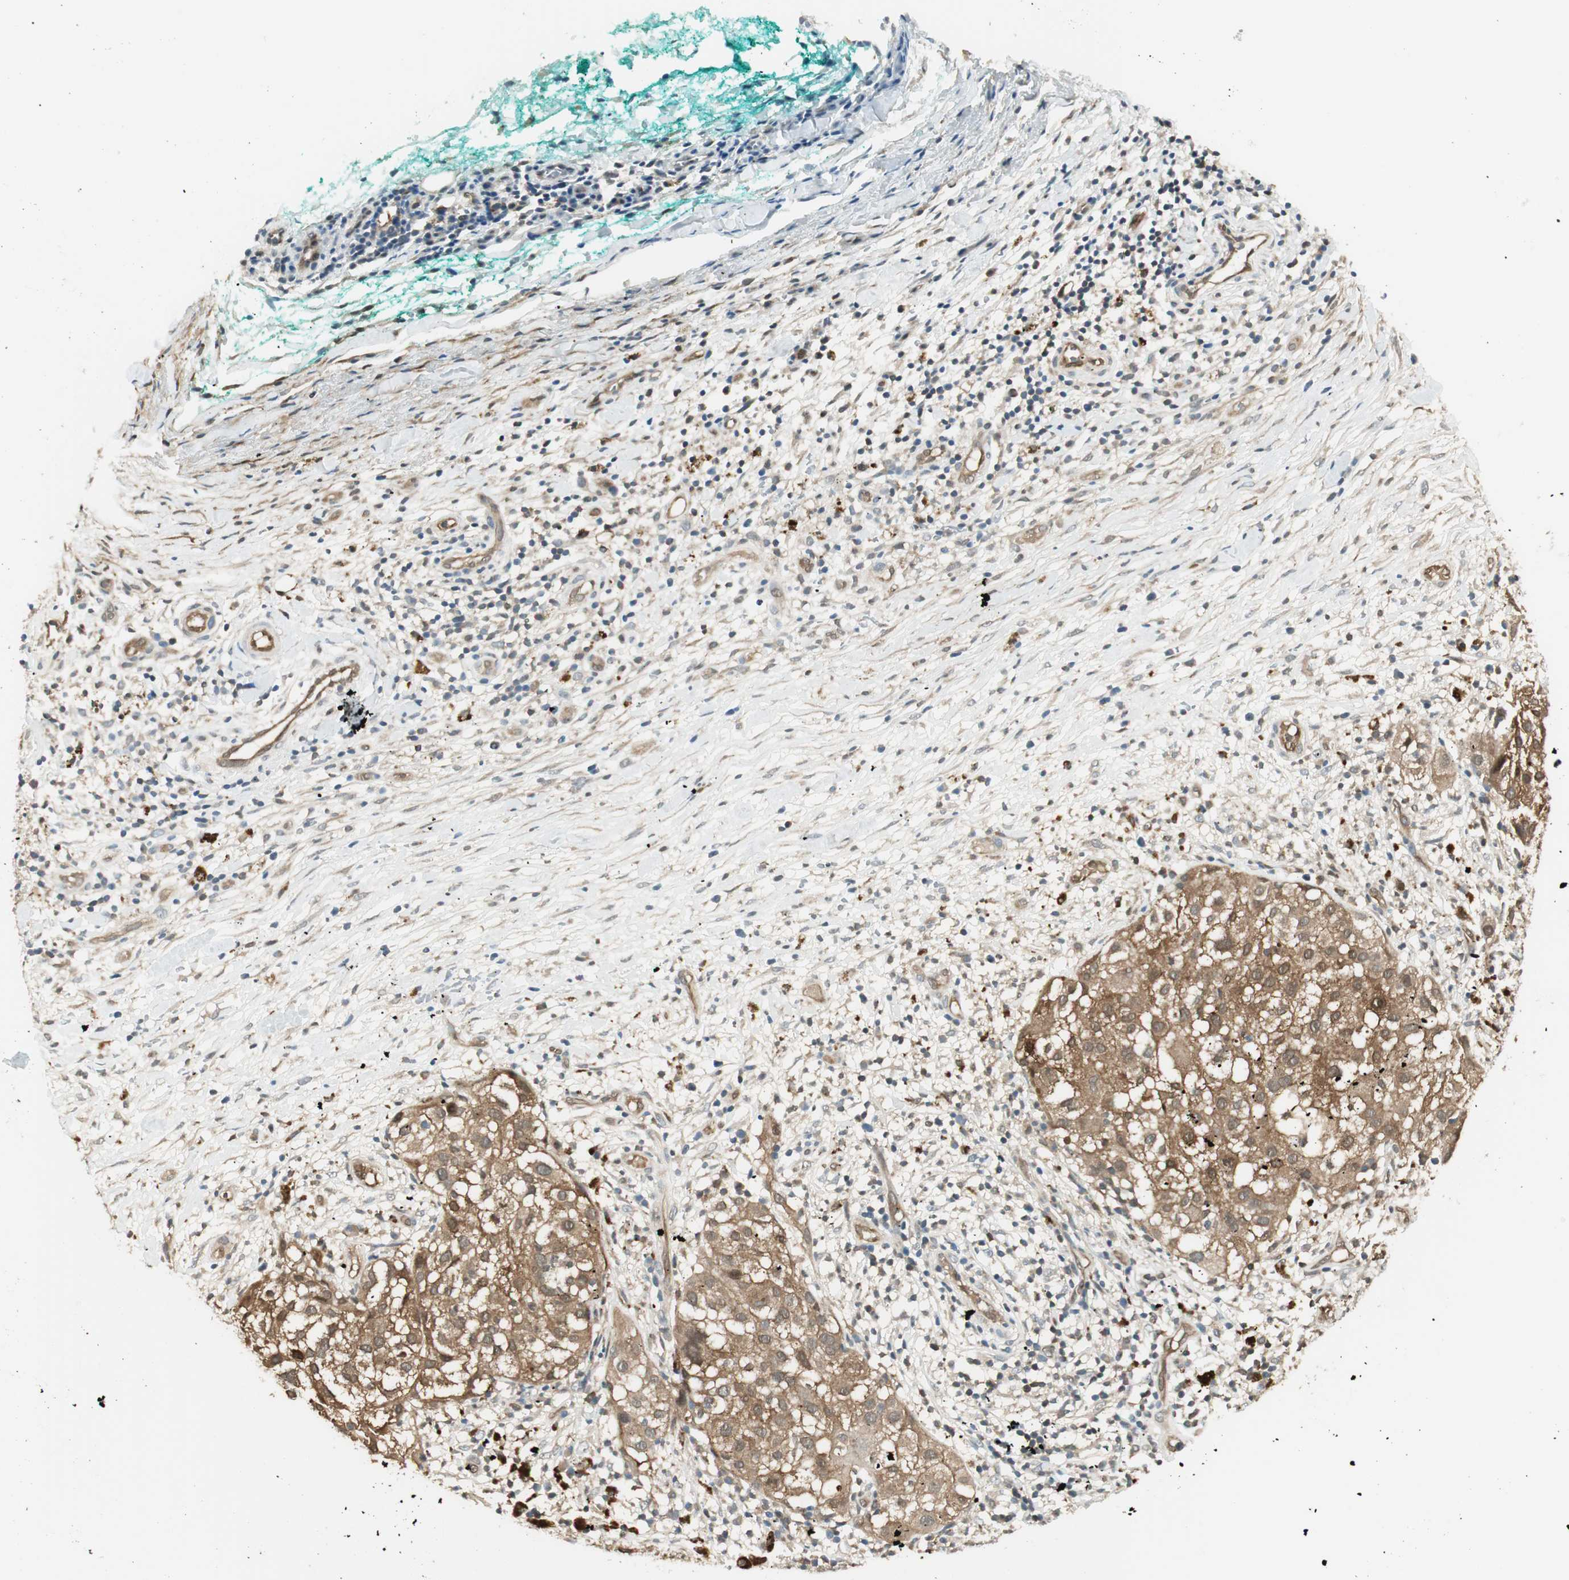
{"staining": {"intensity": "moderate", "quantity": ">75%", "location": "cytoplasmic/membranous"}, "tissue": "melanoma", "cell_type": "Tumor cells", "image_type": "cancer", "snomed": [{"axis": "morphology", "description": "Necrosis, NOS"}, {"axis": "morphology", "description": "Malignant melanoma, NOS"}, {"axis": "topography", "description": "Skin"}], "caption": "Moderate cytoplasmic/membranous protein expression is present in approximately >75% of tumor cells in malignant melanoma.", "gene": "SERPINB6", "patient": {"sex": "female", "age": 87}}